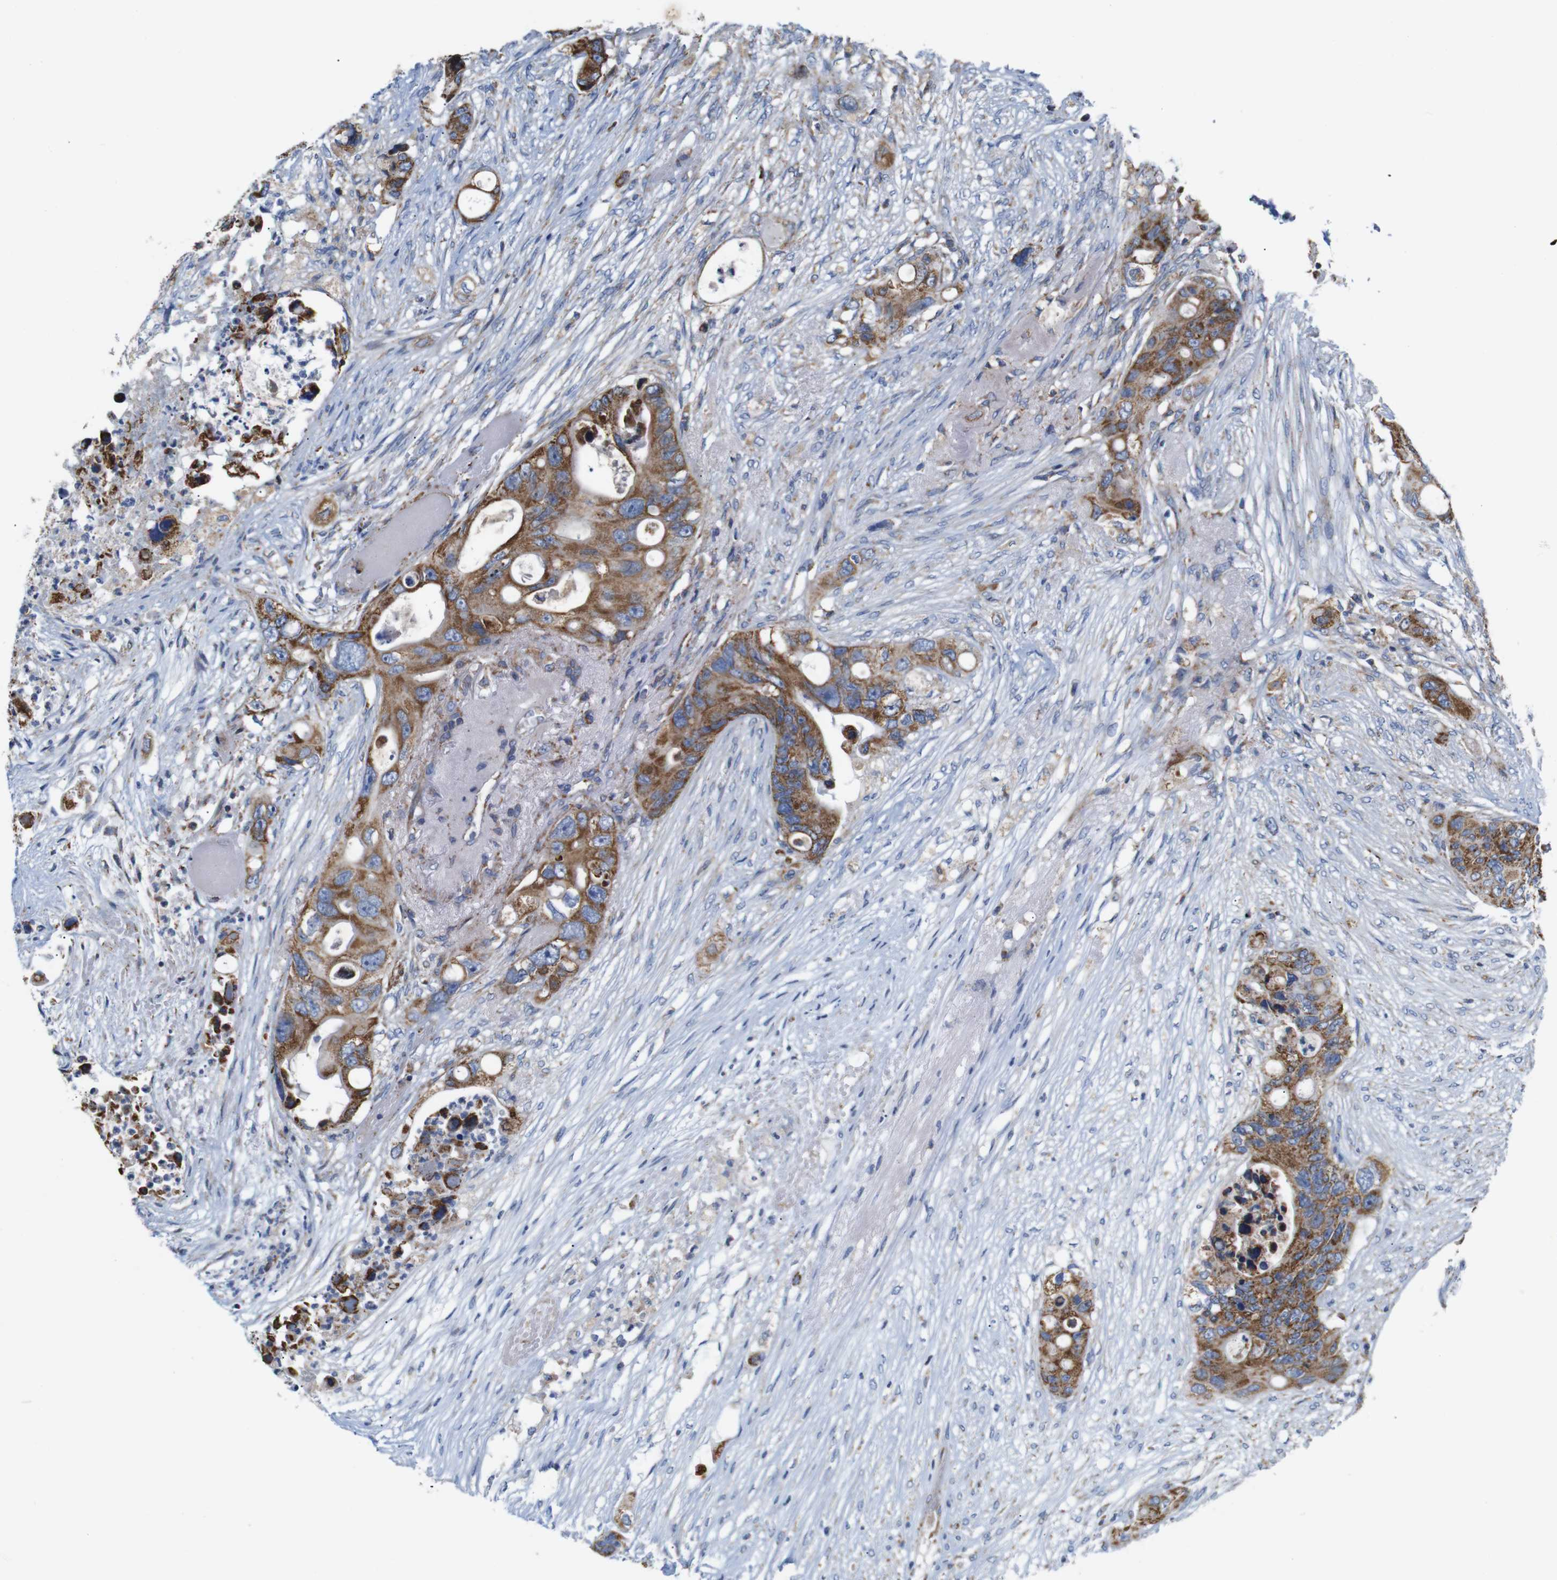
{"staining": {"intensity": "moderate", "quantity": ">75%", "location": "cytoplasmic/membranous"}, "tissue": "colorectal cancer", "cell_type": "Tumor cells", "image_type": "cancer", "snomed": [{"axis": "morphology", "description": "Adenocarcinoma, NOS"}, {"axis": "topography", "description": "Colon"}], "caption": "An immunohistochemistry (IHC) histopathology image of neoplastic tissue is shown. Protein staining in brown shows moderate cytoplasmic/membranous positivity in colorectal cancer (adenocarcinoma) within tumor cells.", "gene": "FAM171B", "patient": {"sex": "female", "age": 57}}